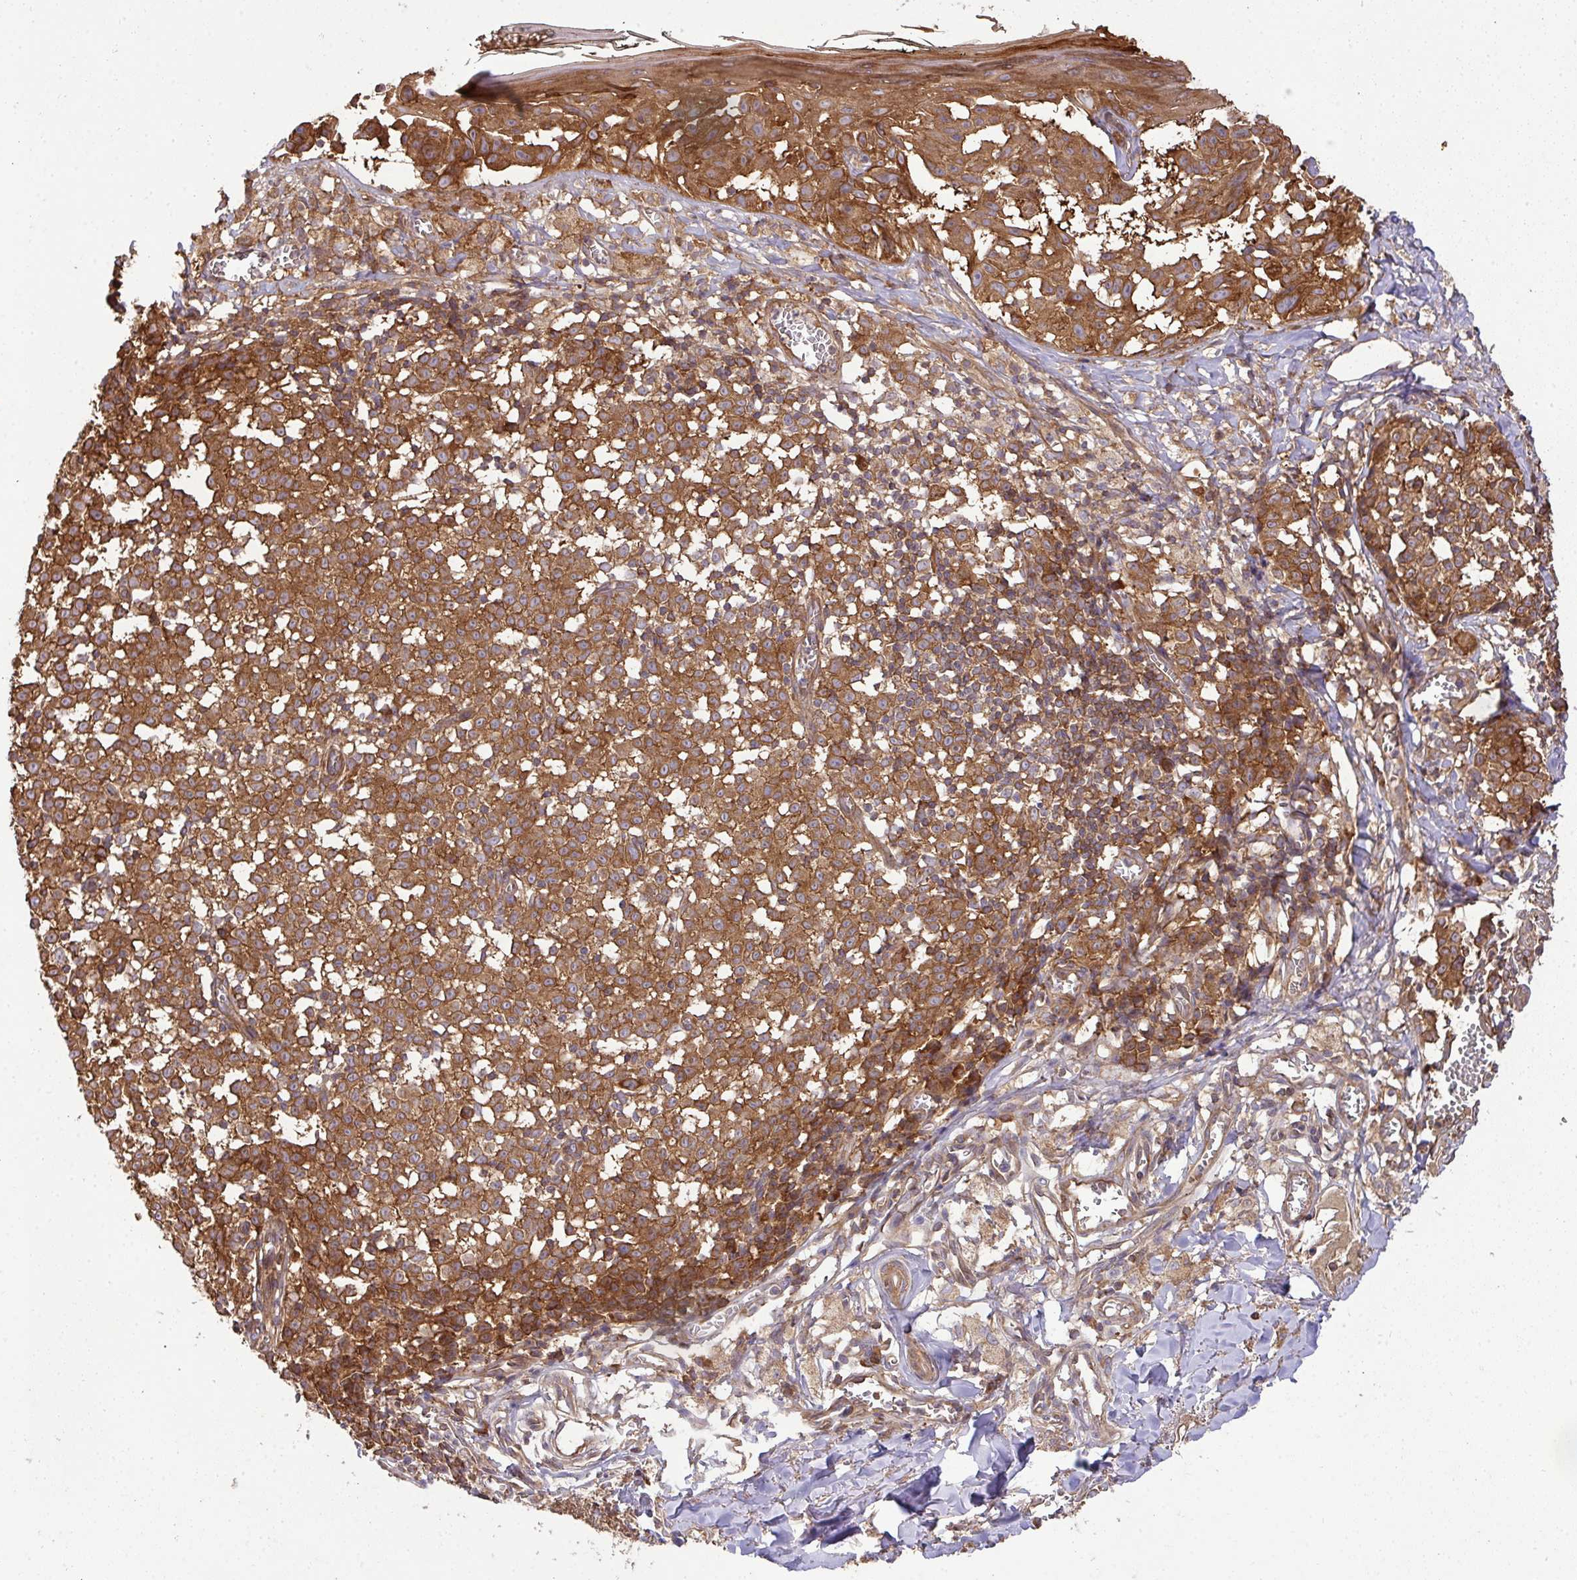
{"staining": {"intensity": "strong", "quantity": ">75%", "location": "cytoplasmic/membranous"}, "tissue": "melanoma", "cell_type": "Tumor cells", "image_type": "cancer", "snomed": [{"axis": "morphology", "description": "Malignant melanoma, NOS"}, {"axis": "topography", "description": "Skin"}], "caption": "Protein expression analysis of melanoma displays strong cytoplasmic/membranous positivity in approximately >75% of tumor cells.", "gene": "GSPT1", "patient": {"sex": "female", "age": 43}}